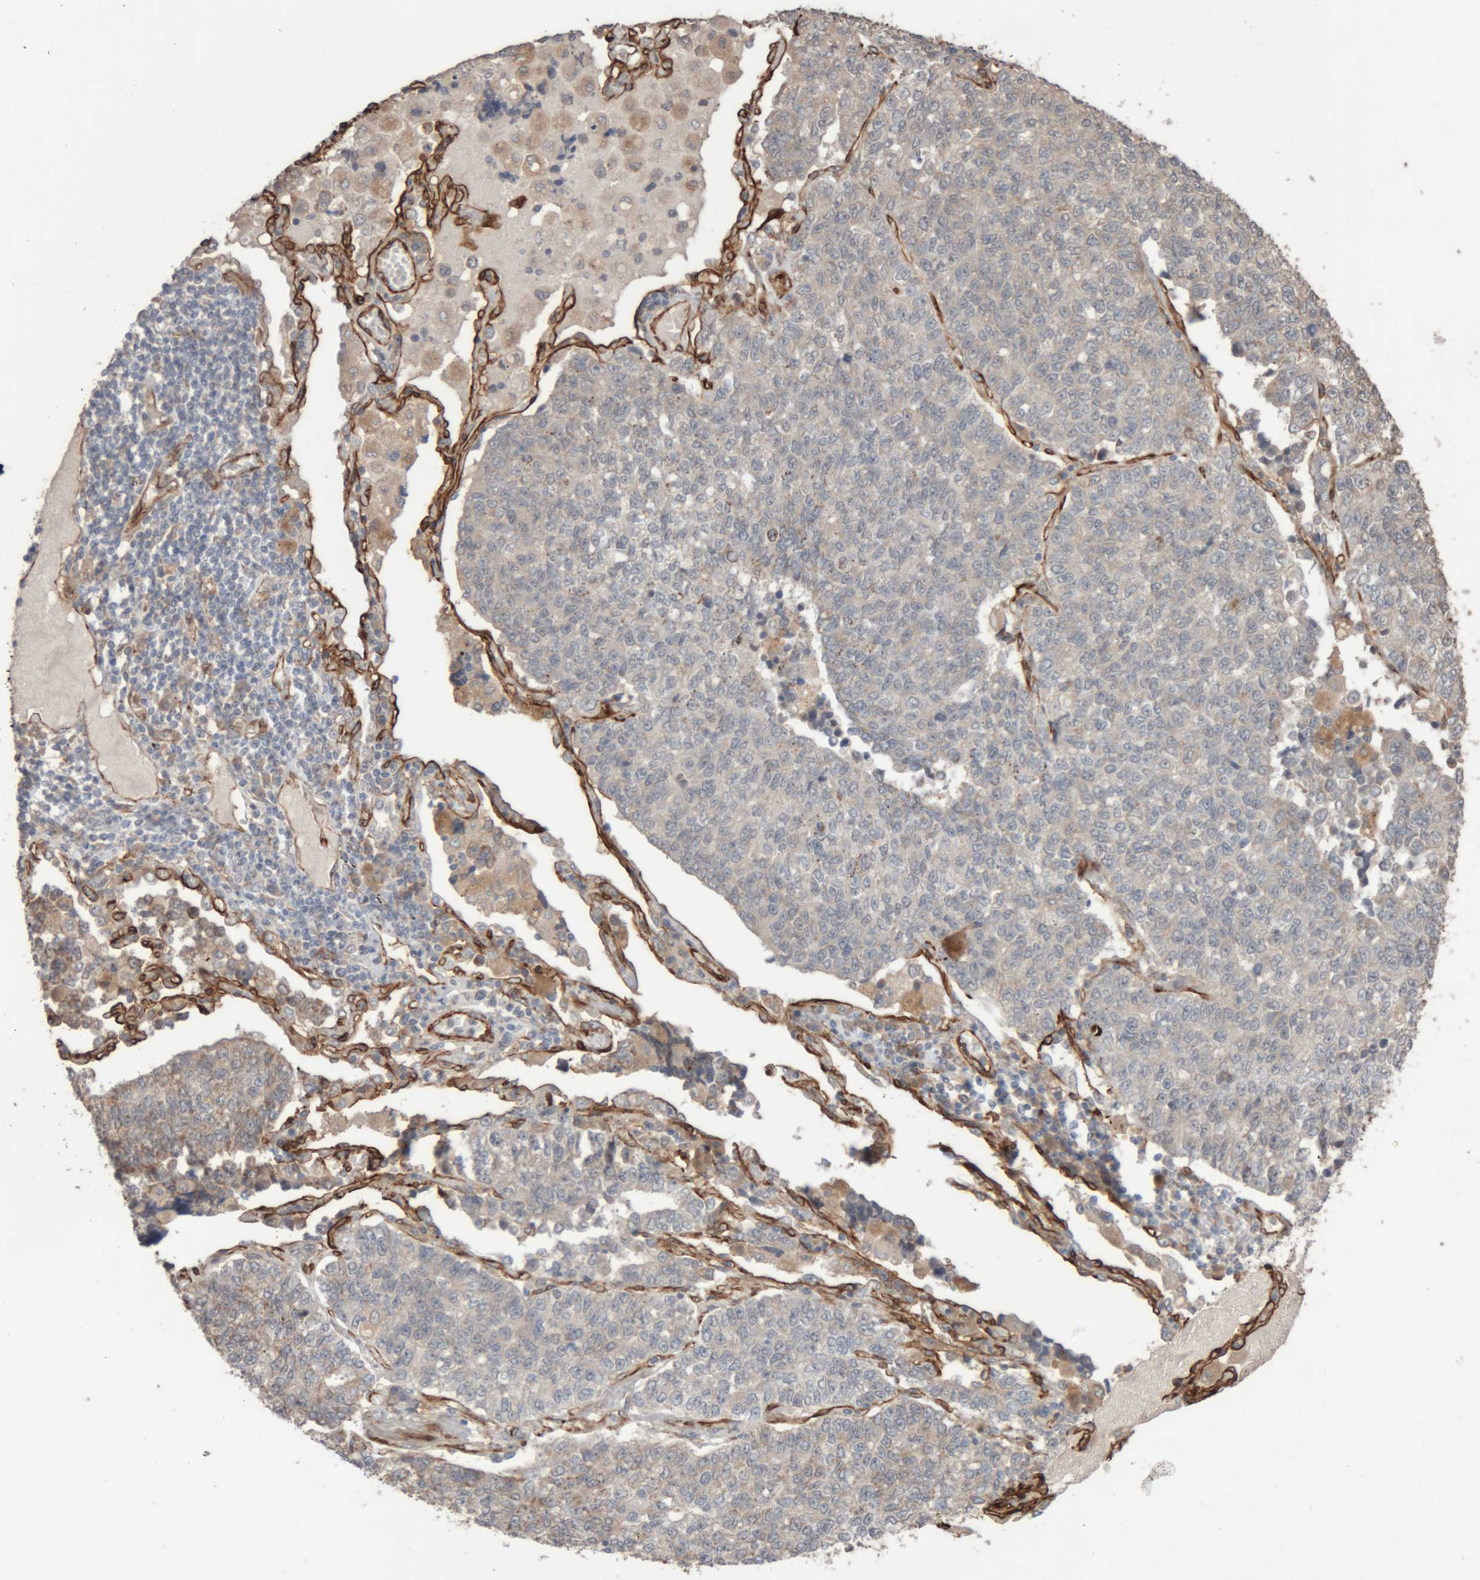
{"staining": {"intensity": "negative", "quantity": "none", "location": "none"}, "tissue": "lung cancer", "cell_type": "Tumor cells", "image_type": "cancer", "snomed": [{"axis": "morphology", "description": "Adenocarcinoma, NOS"}, {"axis": "topography", "description": "Lung"}], "caption": "Immunohistochemical staining of lung cancer displays no significant positivity in tumor cells.", "gene": "RAB32", "patient": {"sex": "male", "age": 49}}